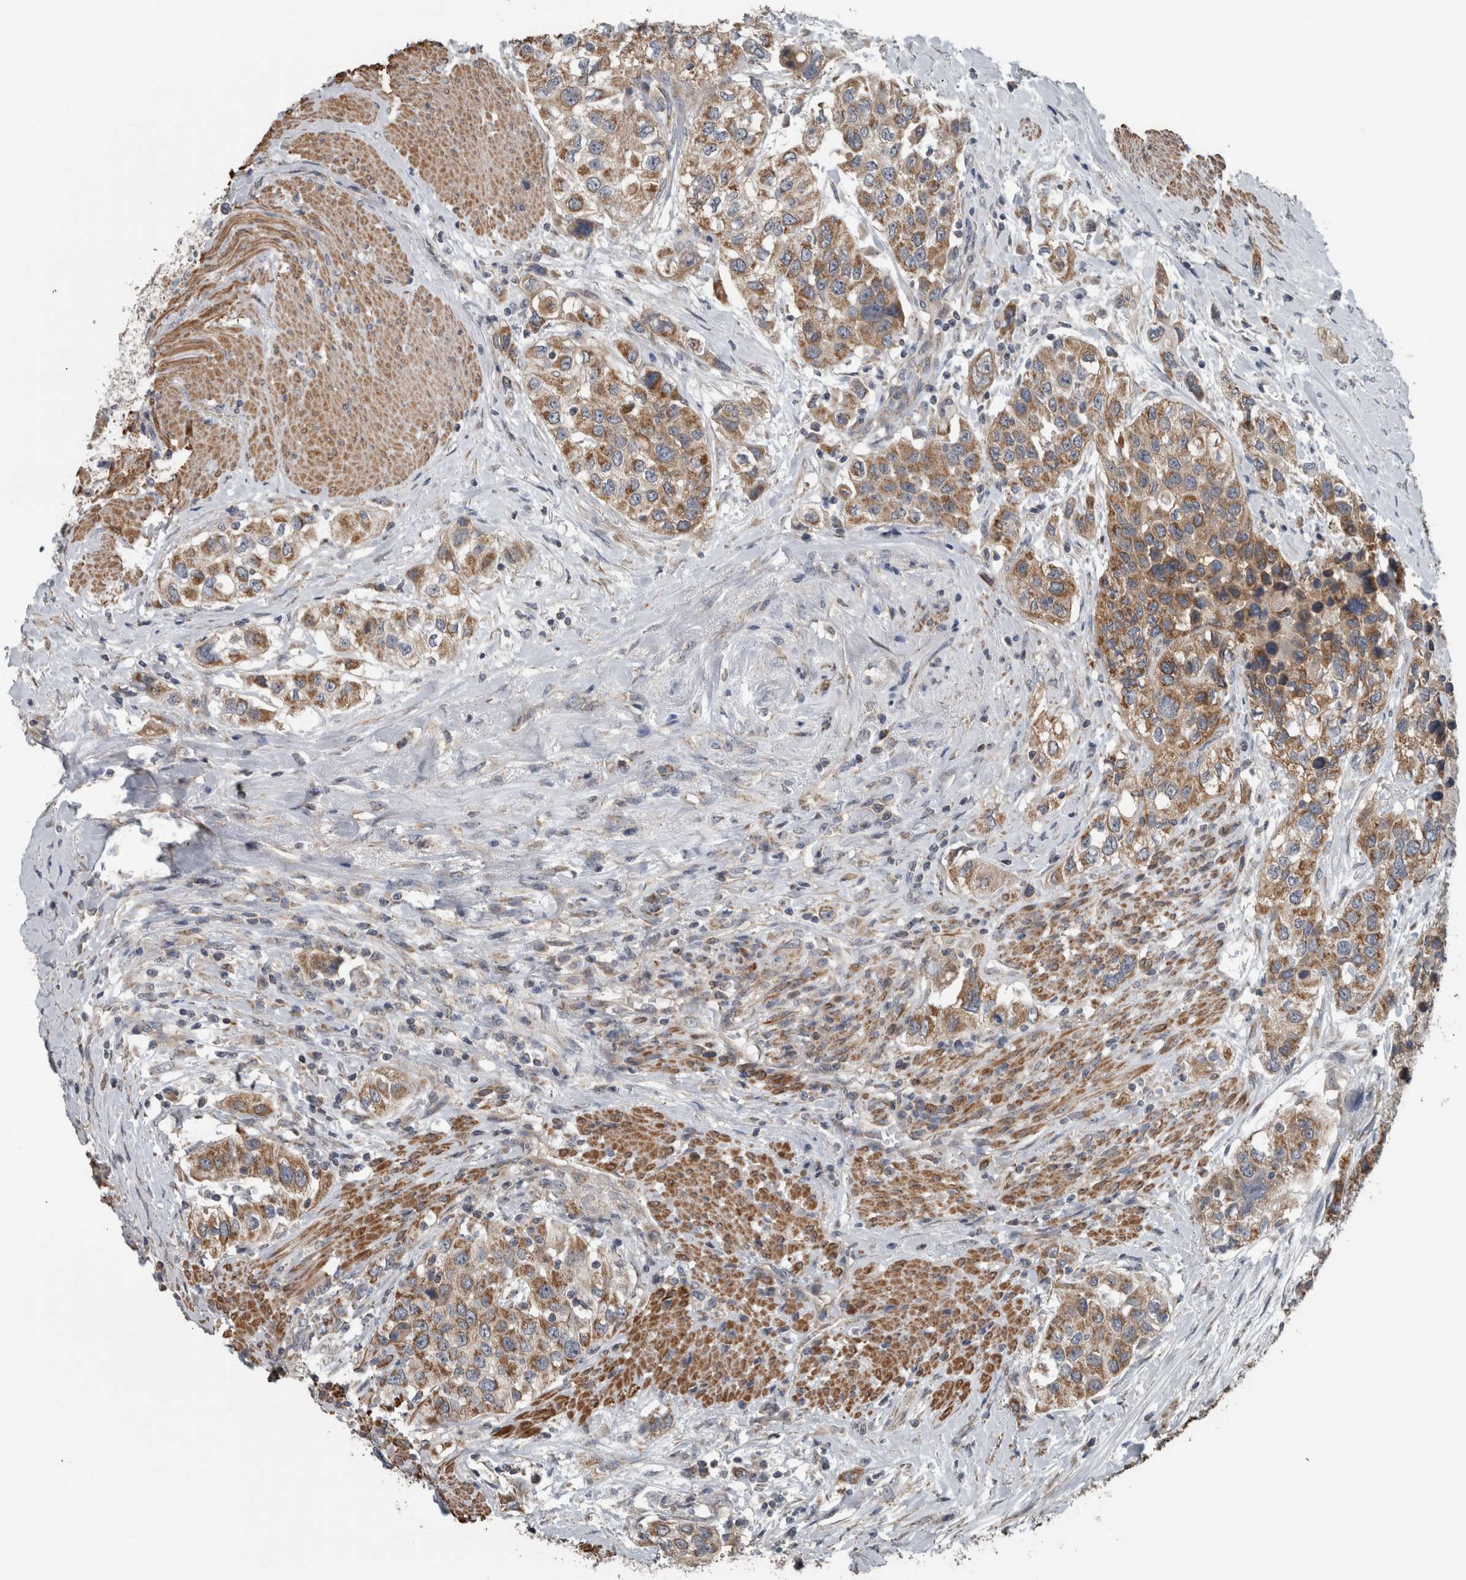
{"staining": {"intensity": "moderate", "quantity": ">75%", "location": "cytoplasmic/membranous"}, "tissue": "urothelial cancer", "cell_type": "Tumor cells", "image_type": "cancer", "snomed": [{"axis": "morphology", "description": "Urothelial carcinoma, High grade"}, {"axis": "topography", "description": "Urinary bladder"}], "caption": "A histopathology image of human high-grade urothelial carcinoma stained for a protein reveals moderate cytoplasmic/membranous brown staining in tumor cells.", "gene": "ARMC1", "patient": {"sex": "female", "age": 80}}